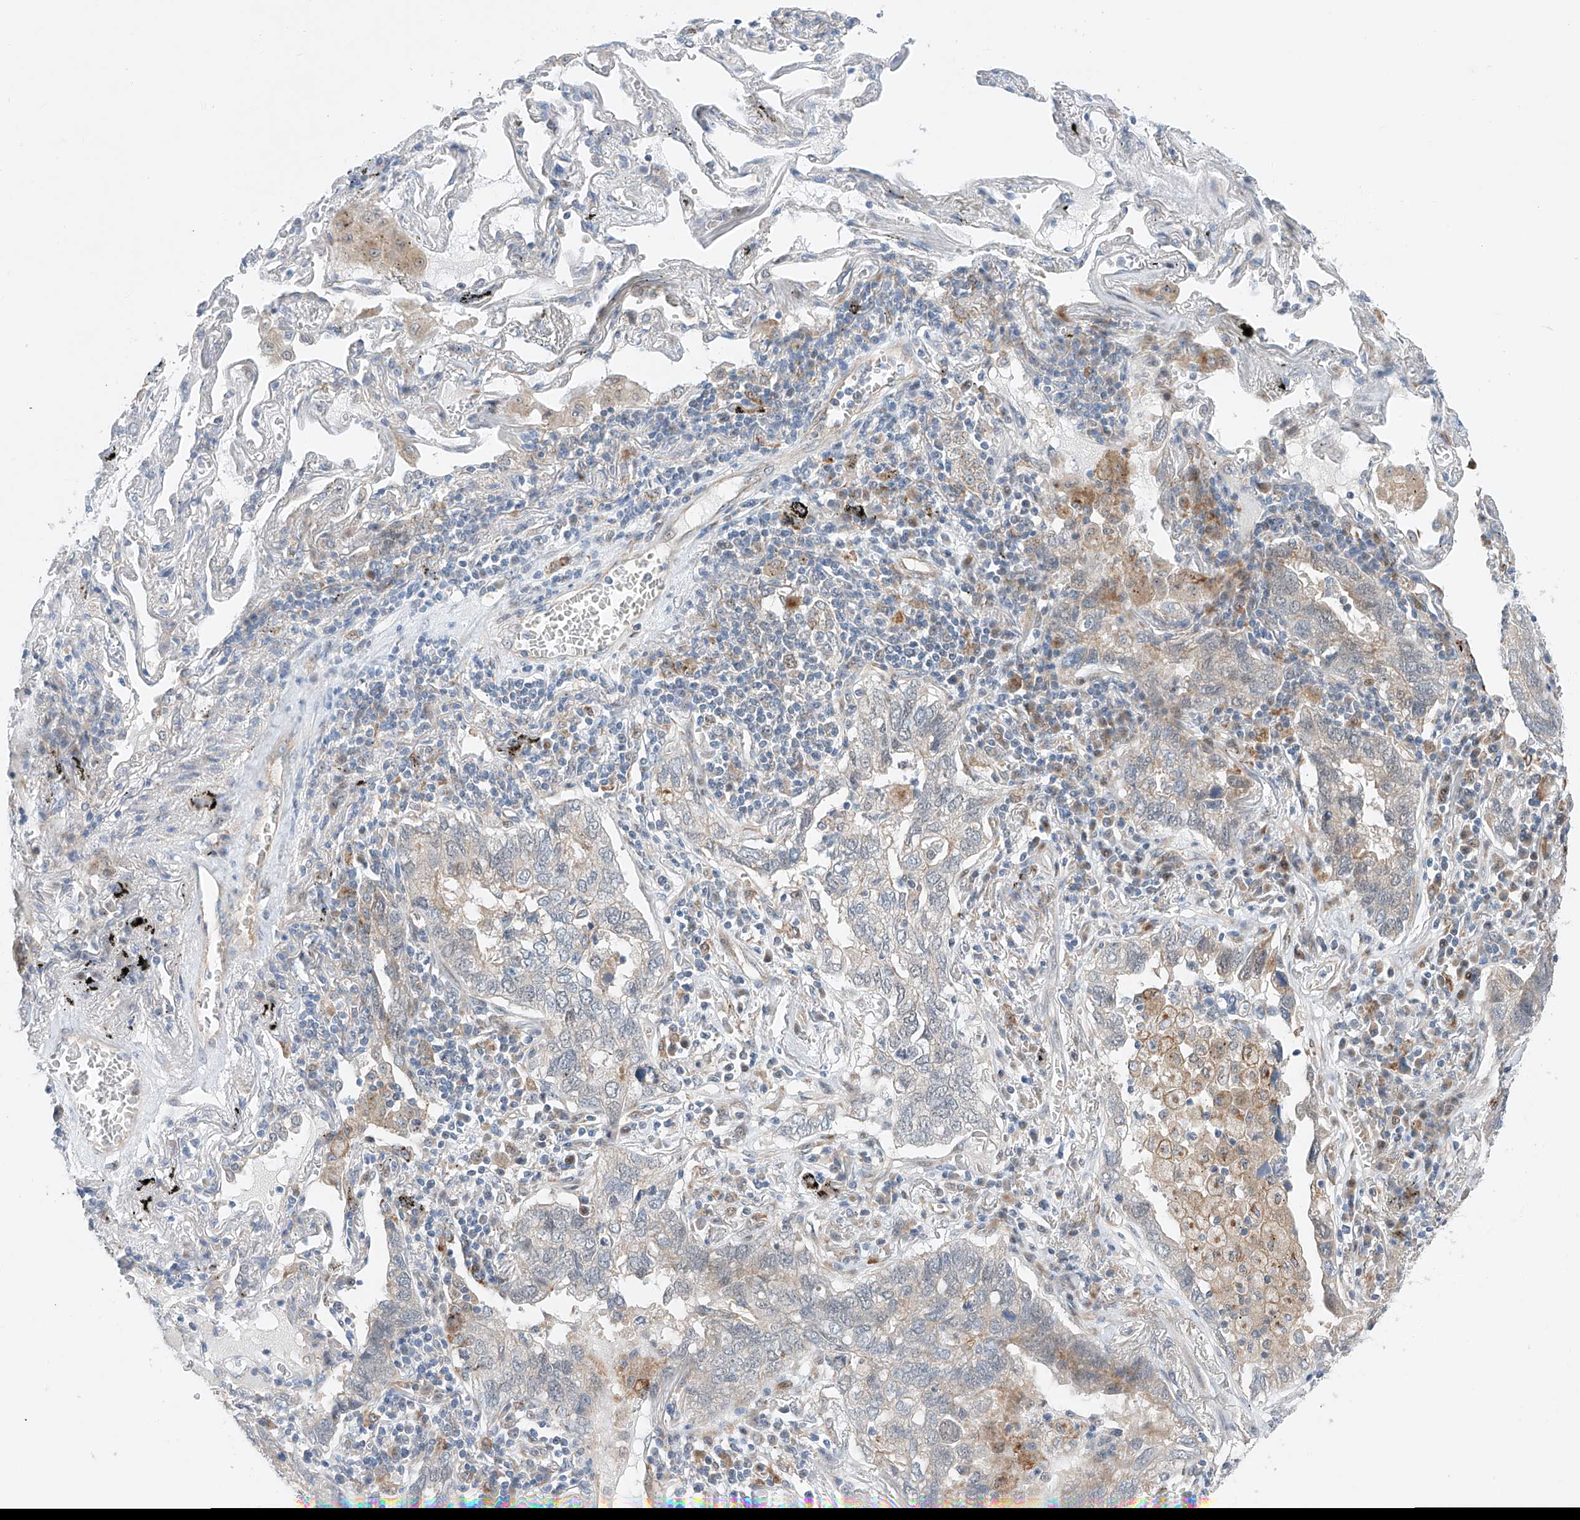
{"staining": {"intensity": "weak", "quantity": "<25%", "location": "cytoplasmic/membranous"}, "tissue": "lung cancer", "cell_type": "Tumor cells", "image_type": "cancer", "snomed": [{"axis": "morphology", "description": "Adenocarcinoma, NOS"}, {"axis": "topography", "description": "Lung"}], "caption": "A photomicrograph of human adenocarcinoma (lung) is negative for staining in tumor cells.", "gene": "CLDND1", "patient": {"sex": "male", "age": 65}}